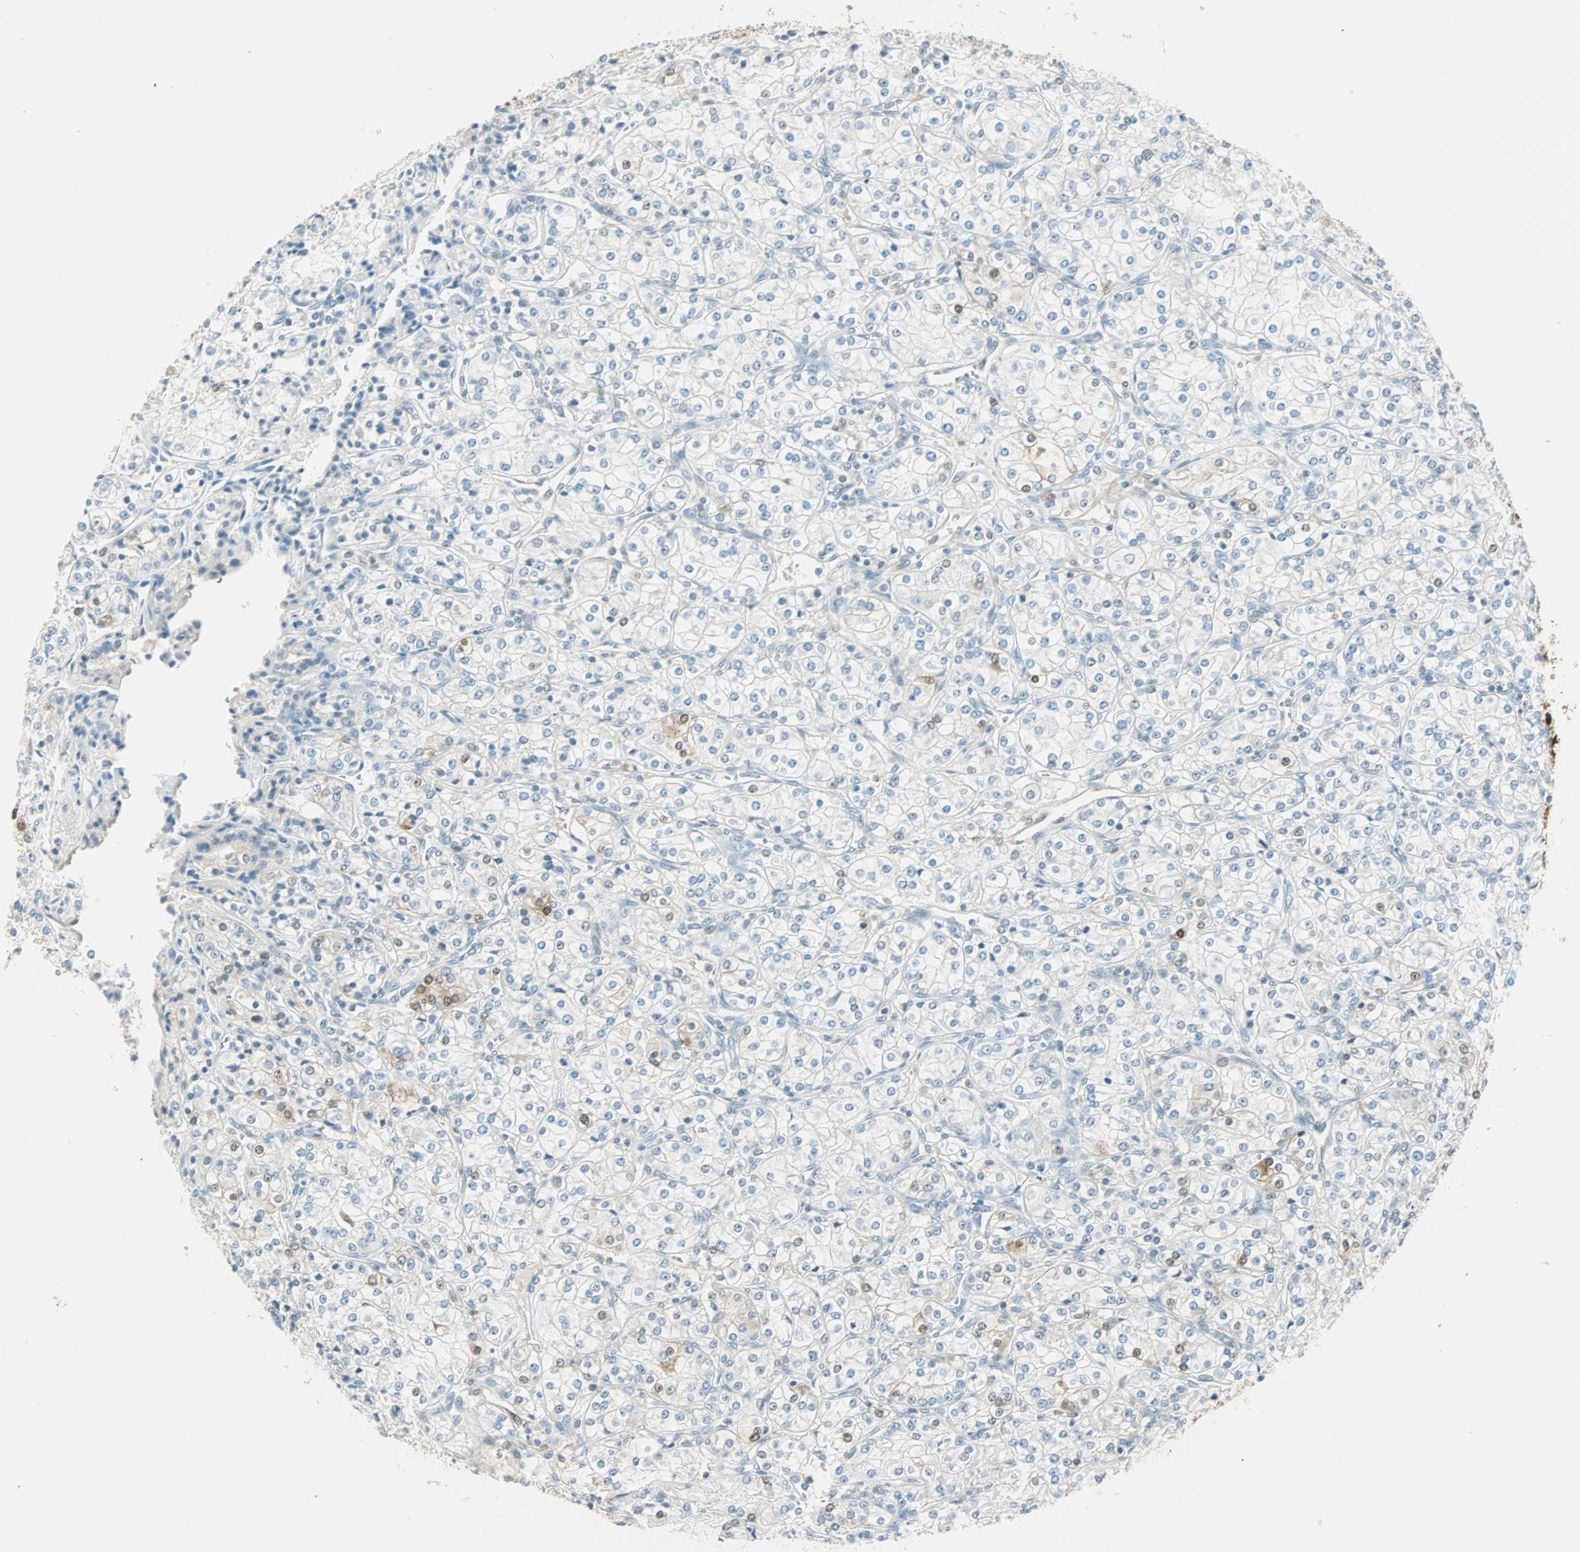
{"staining": {"intensity": "strong", "quantity": "<25%", "location": "cytoplasmic/membranous,nuclear"}, "tissue": "renal cancer", "cell_type": "Tumor cells", "image_type": "cancer", "snomed": [{"axis": "morphology", "description": "Adenocarcinoma, NOS"}, {"axis": "topography", "description": "Kidney"}], "caption": "Immunohistochemistry (IHC) image of renal cancer stained for a protein (brown), which demonstrates medium levels of strong cytoplasmic/membranous and nuclear staining in approximately <25% of tumor cells.", "gene": "S100A1", "patient": {"sex": "male", "age": 77}}